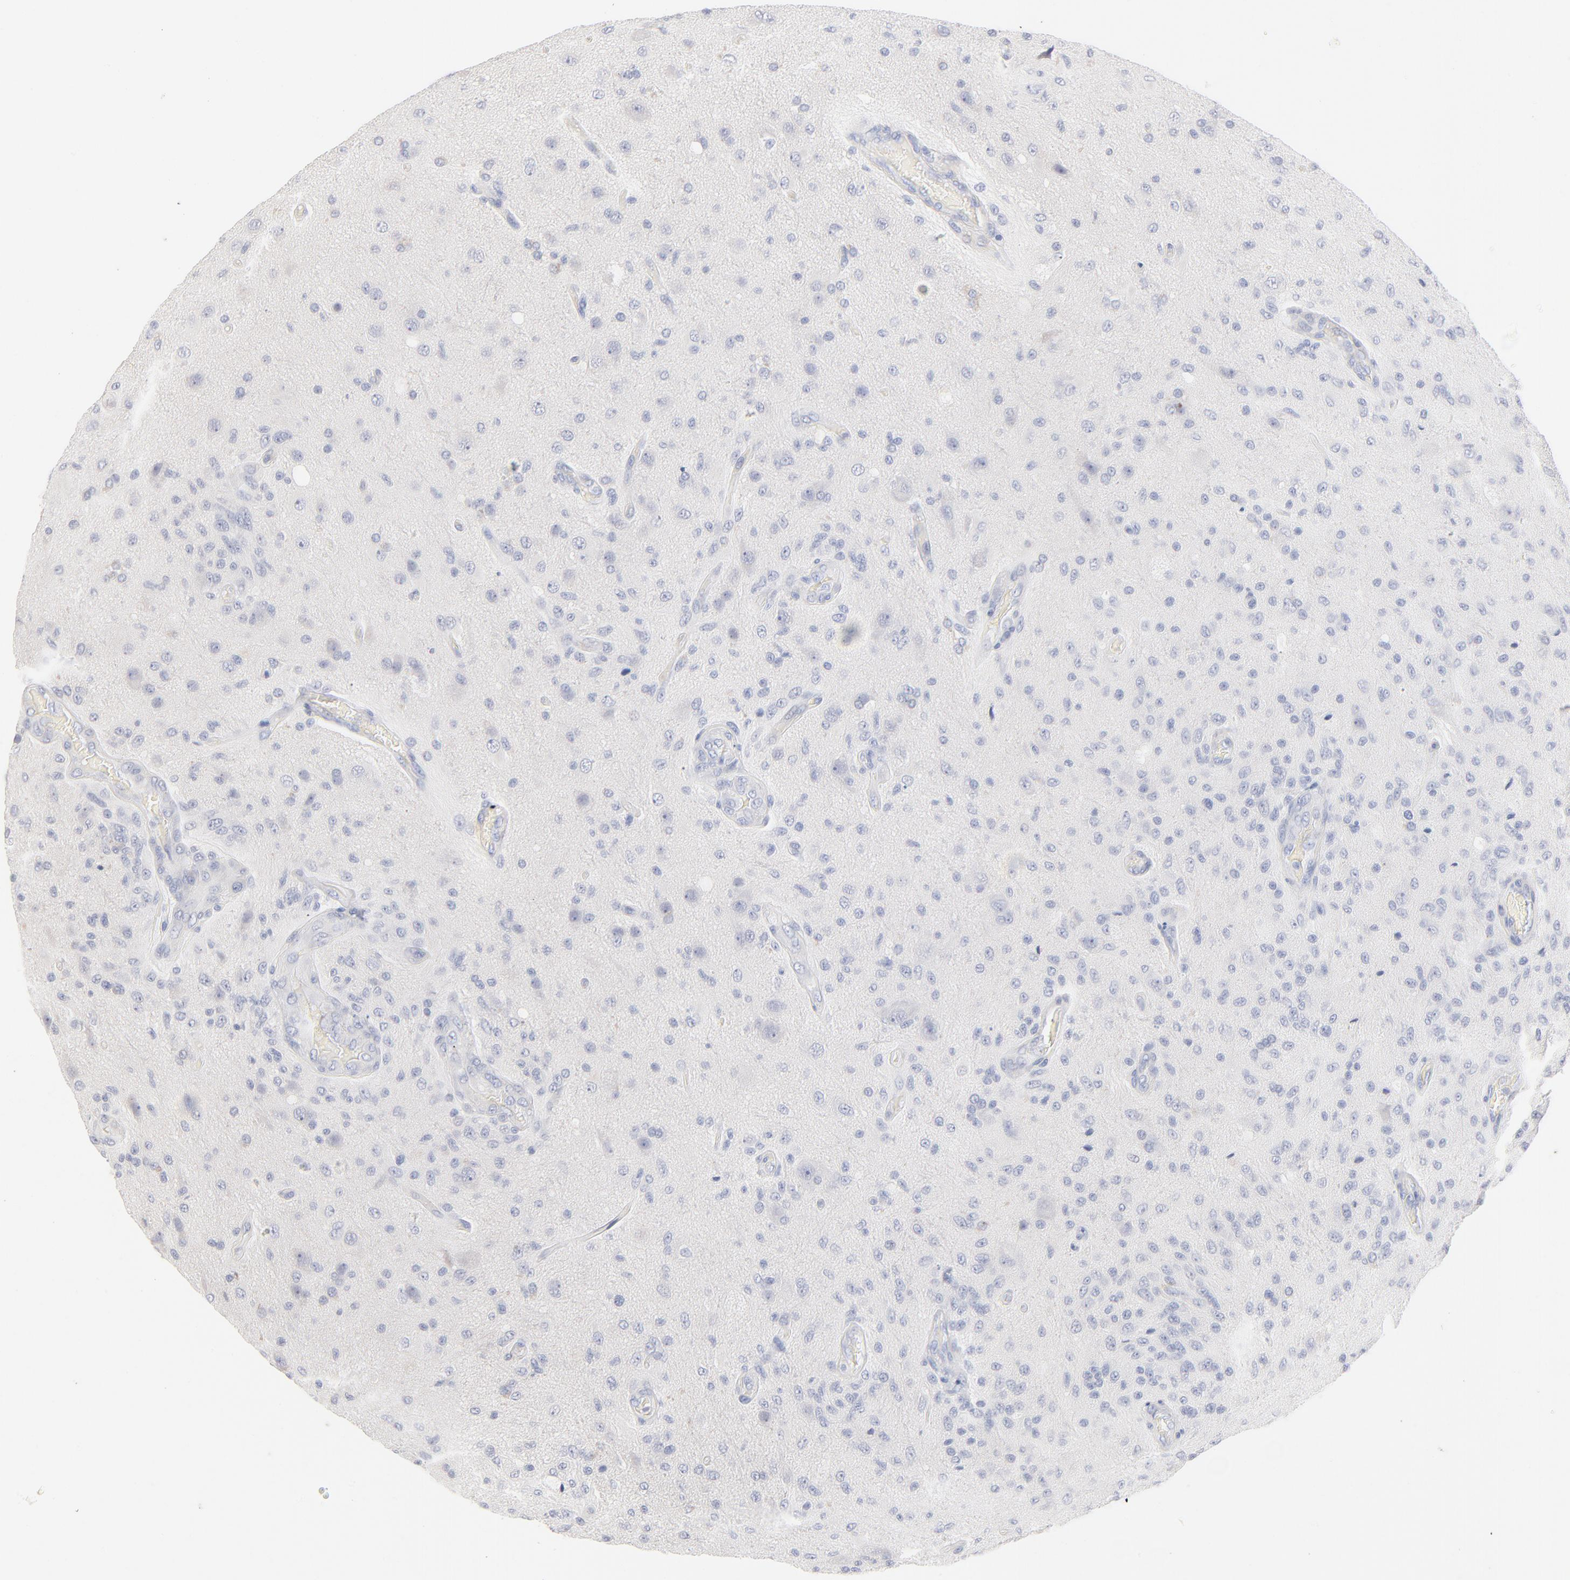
{"staining": {"intensity": "negative", "quantity": "none", "location": "none"}, "tissue": "glioma", "cell_type": "Tumor cells", "image_type": "cancer", "snomed": [{"axis": "morphology", "description": "Normal tissue, NOS"}, {"axis": "morphology", "description": "Glioma, malignant, High grade"}, {"axis": "topography", "description": "Cerebral cortex"}], "caption": "An image of glioma stained for a protein displays no brown staining in tumor cells.", "gene": "ONECUT1", "patient": {"sex": "male", "age": 77}}